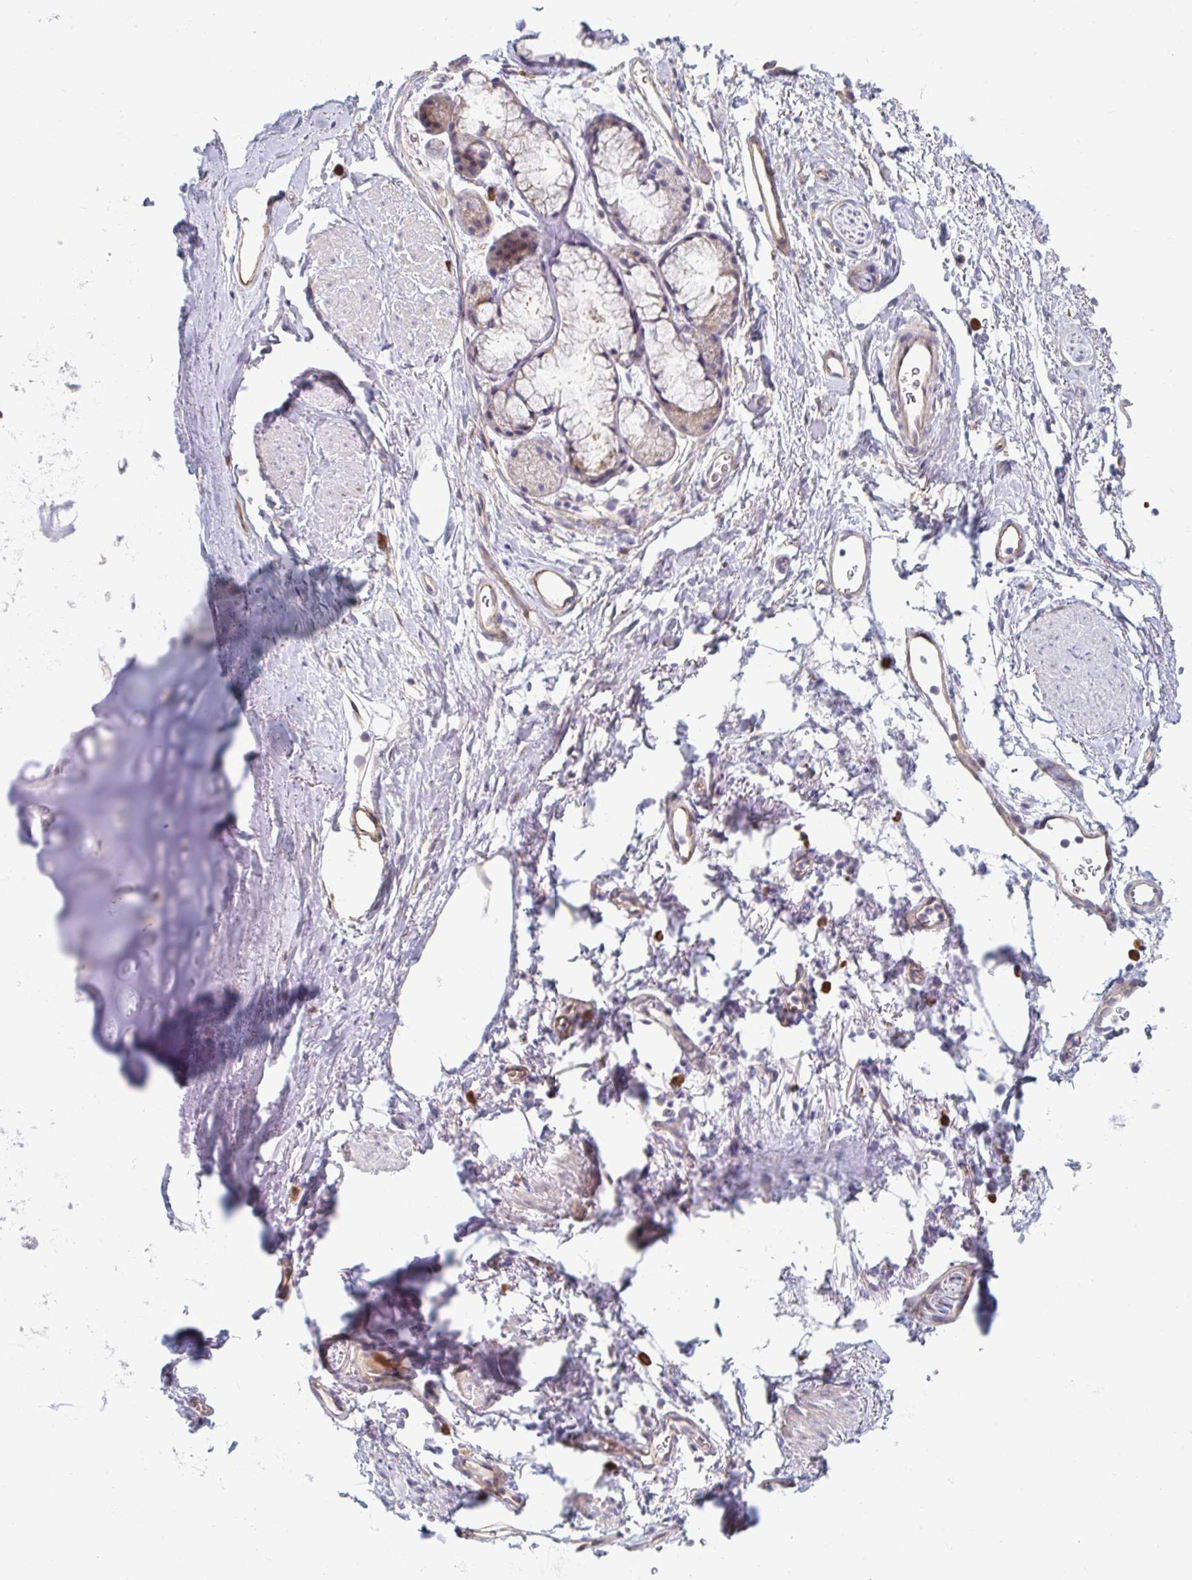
{"staining": {"intensity": "negative", "quantity": "none", "location": "none"}, "tissue": "adipose tissue", "cell_type": "Adipocytes", "image_type": "normal", "snomed": [{"axis": "morphology", "description": "Normal tissue, NOS"}, {"axis": "topography", "description": "Lymph node"}, {"axis": "topography", "description": "Cartilage tissue"}, {"axis": "topography", "description": "Bronchus"}], "caption": "Photomicrograph shows no significant protein staining in adipocytes of unremarkable adipose tissue.", "gene": "MYLK2", "patient": {"sex": "female", "age": 70}}